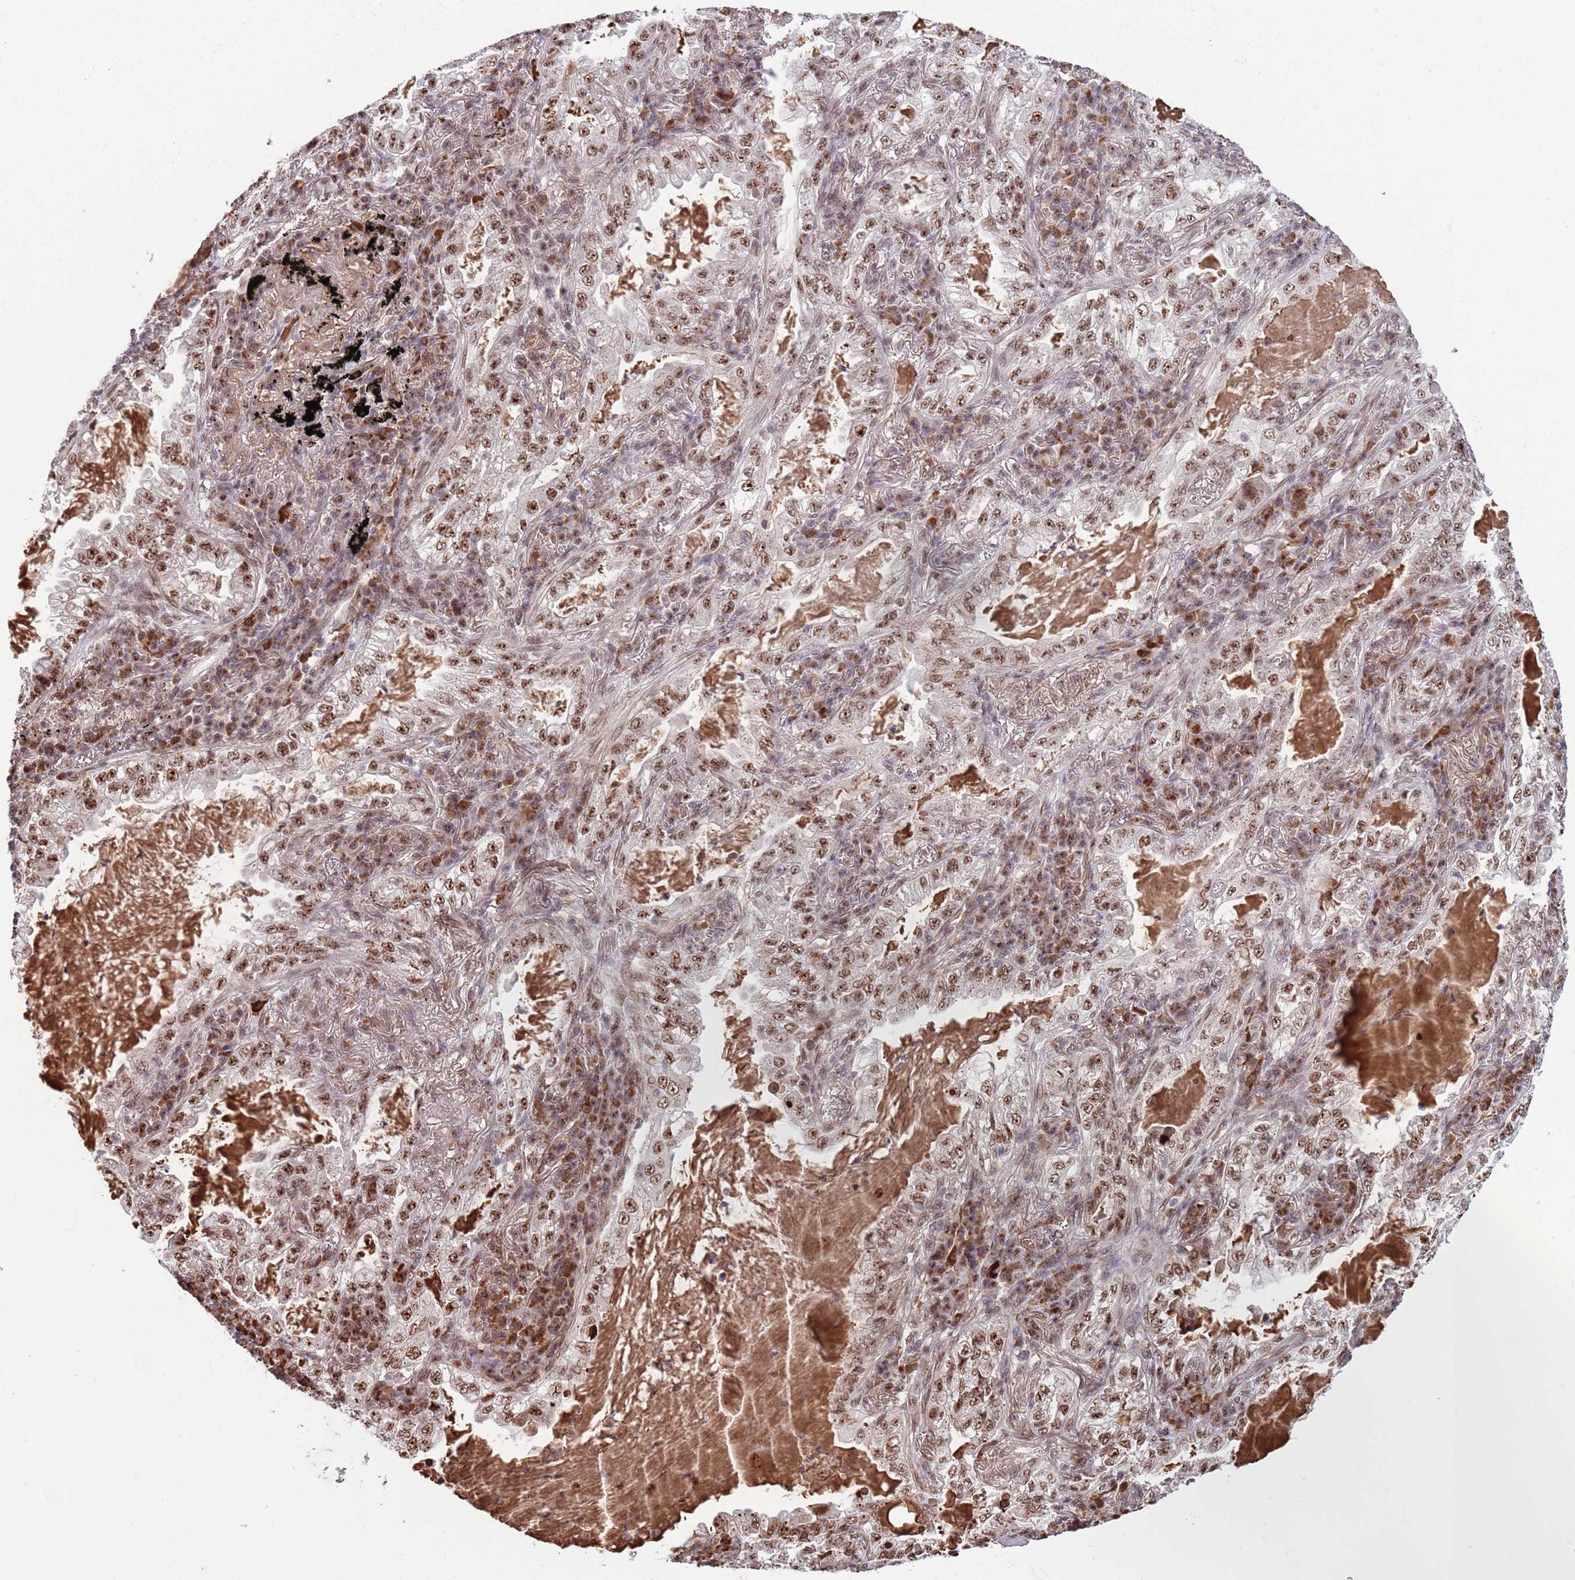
{"staining": {"intensity": "moderate", "quantity": ">75%", "location": "nuclear"}, "tissue": "lung cancer", "cell_type": "Tumor cells", "image_type": "cancer", "snomed": [{"axis": "morphology", "description": "Adenocarcinoma, NOS"}, {"axis": "topography", "description": "Lung"}], "caption": "High-power microscopy captured an immunohistochemistry photomicrograph of lung cancer, revealing moderate nuclear staining in approximately >75% of tumor cells. The protein of interest is stained brown, and the nuclei are stained in blue (DAB IHC with brightfield microscopy, high magnification).", "gene": "SIPA1L3", "patient": {"sex": "female", "age": 73}}